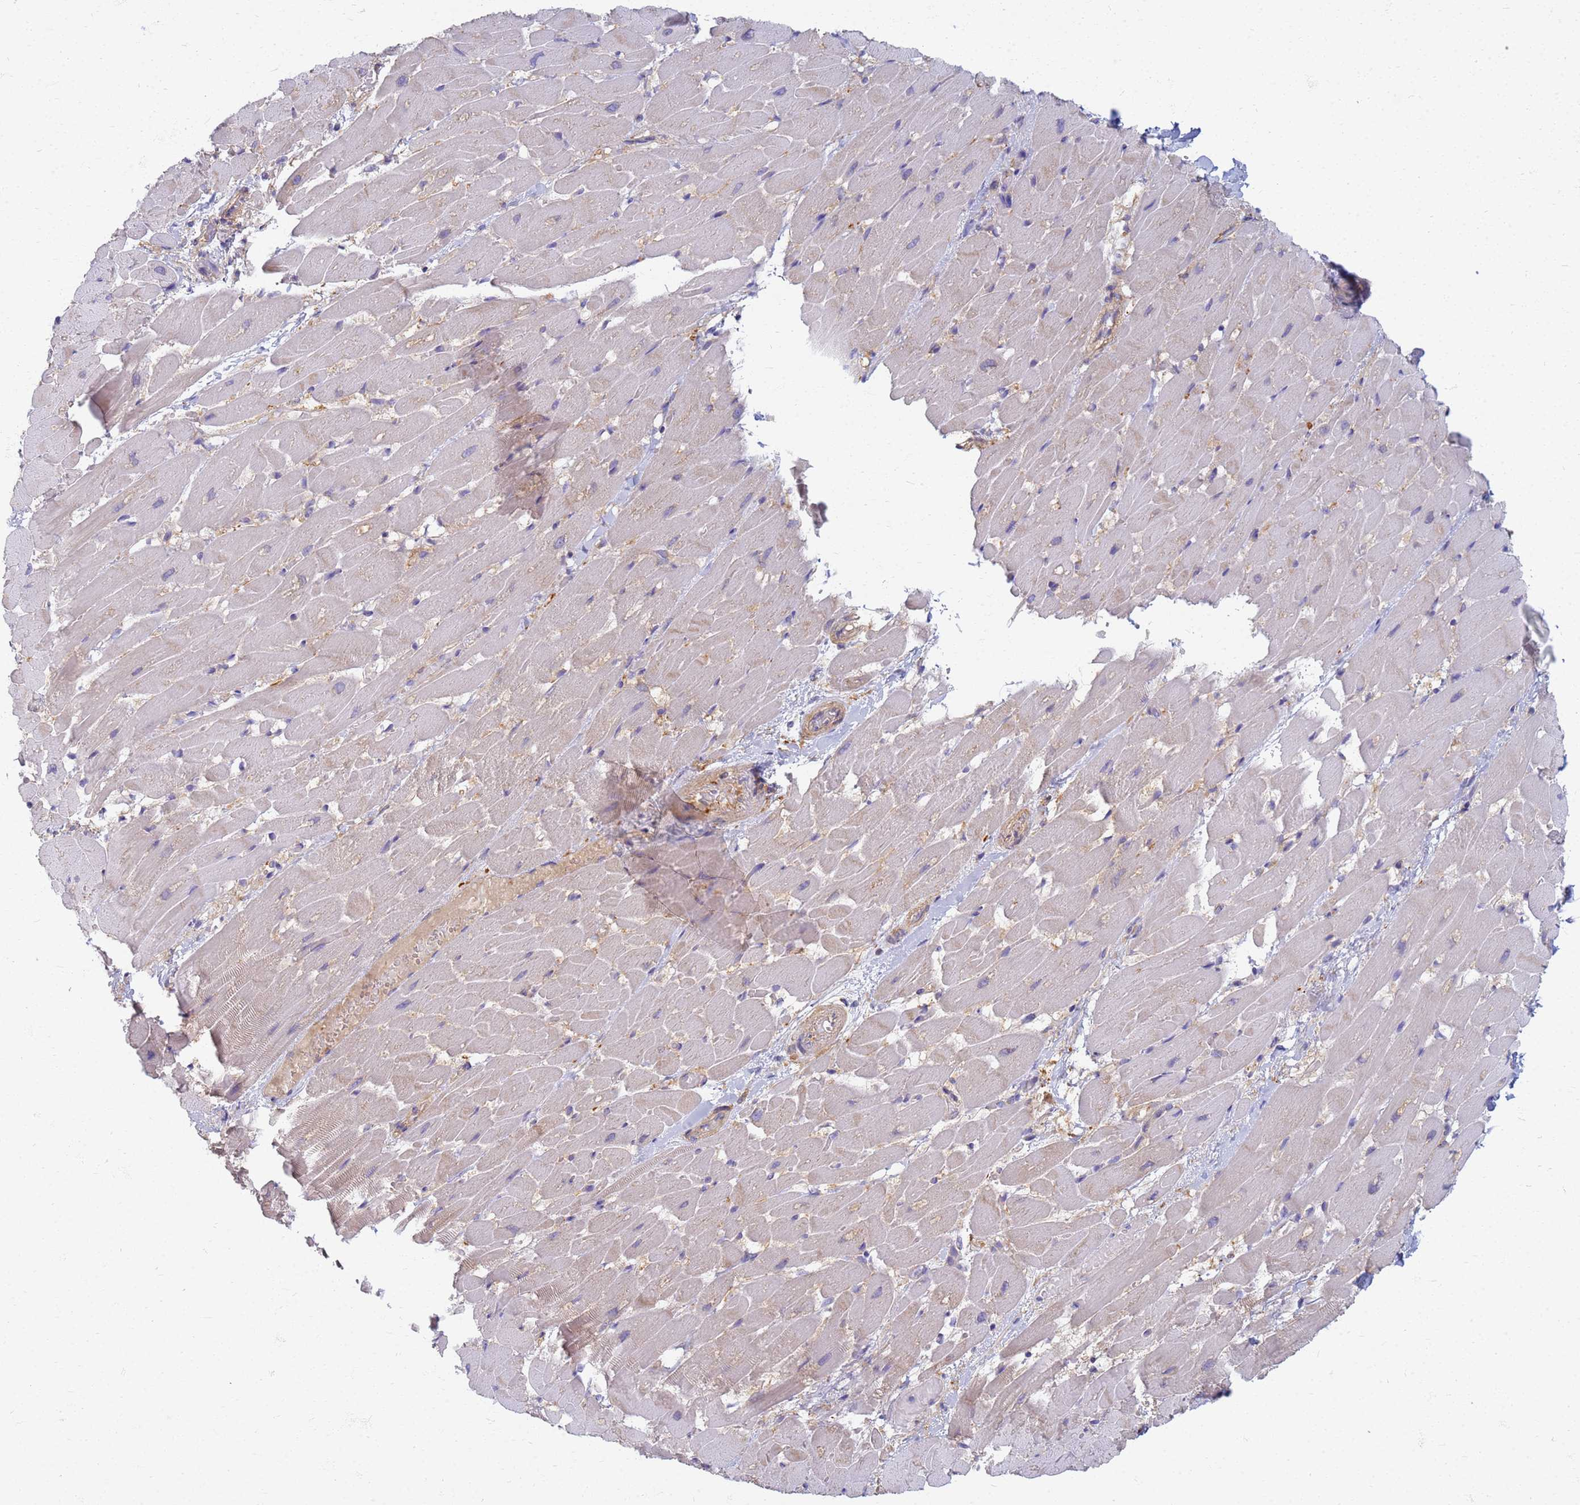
{"staining": {"intensity": "negative", "quantity": "none", "location": "none"}, "tissue": "heart muscle", "cell_type": "Cardiomyocytes", "image_type": "normal", "snomed": [{"axis": "morphology", "description": "Normal tissue, NOS"}, {"axis": "topography", "description": "Heart"}], "caption": "High magnification brightfield microscopy of unremarkable heart muscle stained with DAB (brown) and counterstained with hematoxylin (blue): cardiomyocytes show no significant expression. (IHC, brightfield microscopy, high magnification).", "gene": "EEA1", "patient": {"sex": "male", "age": 37}}